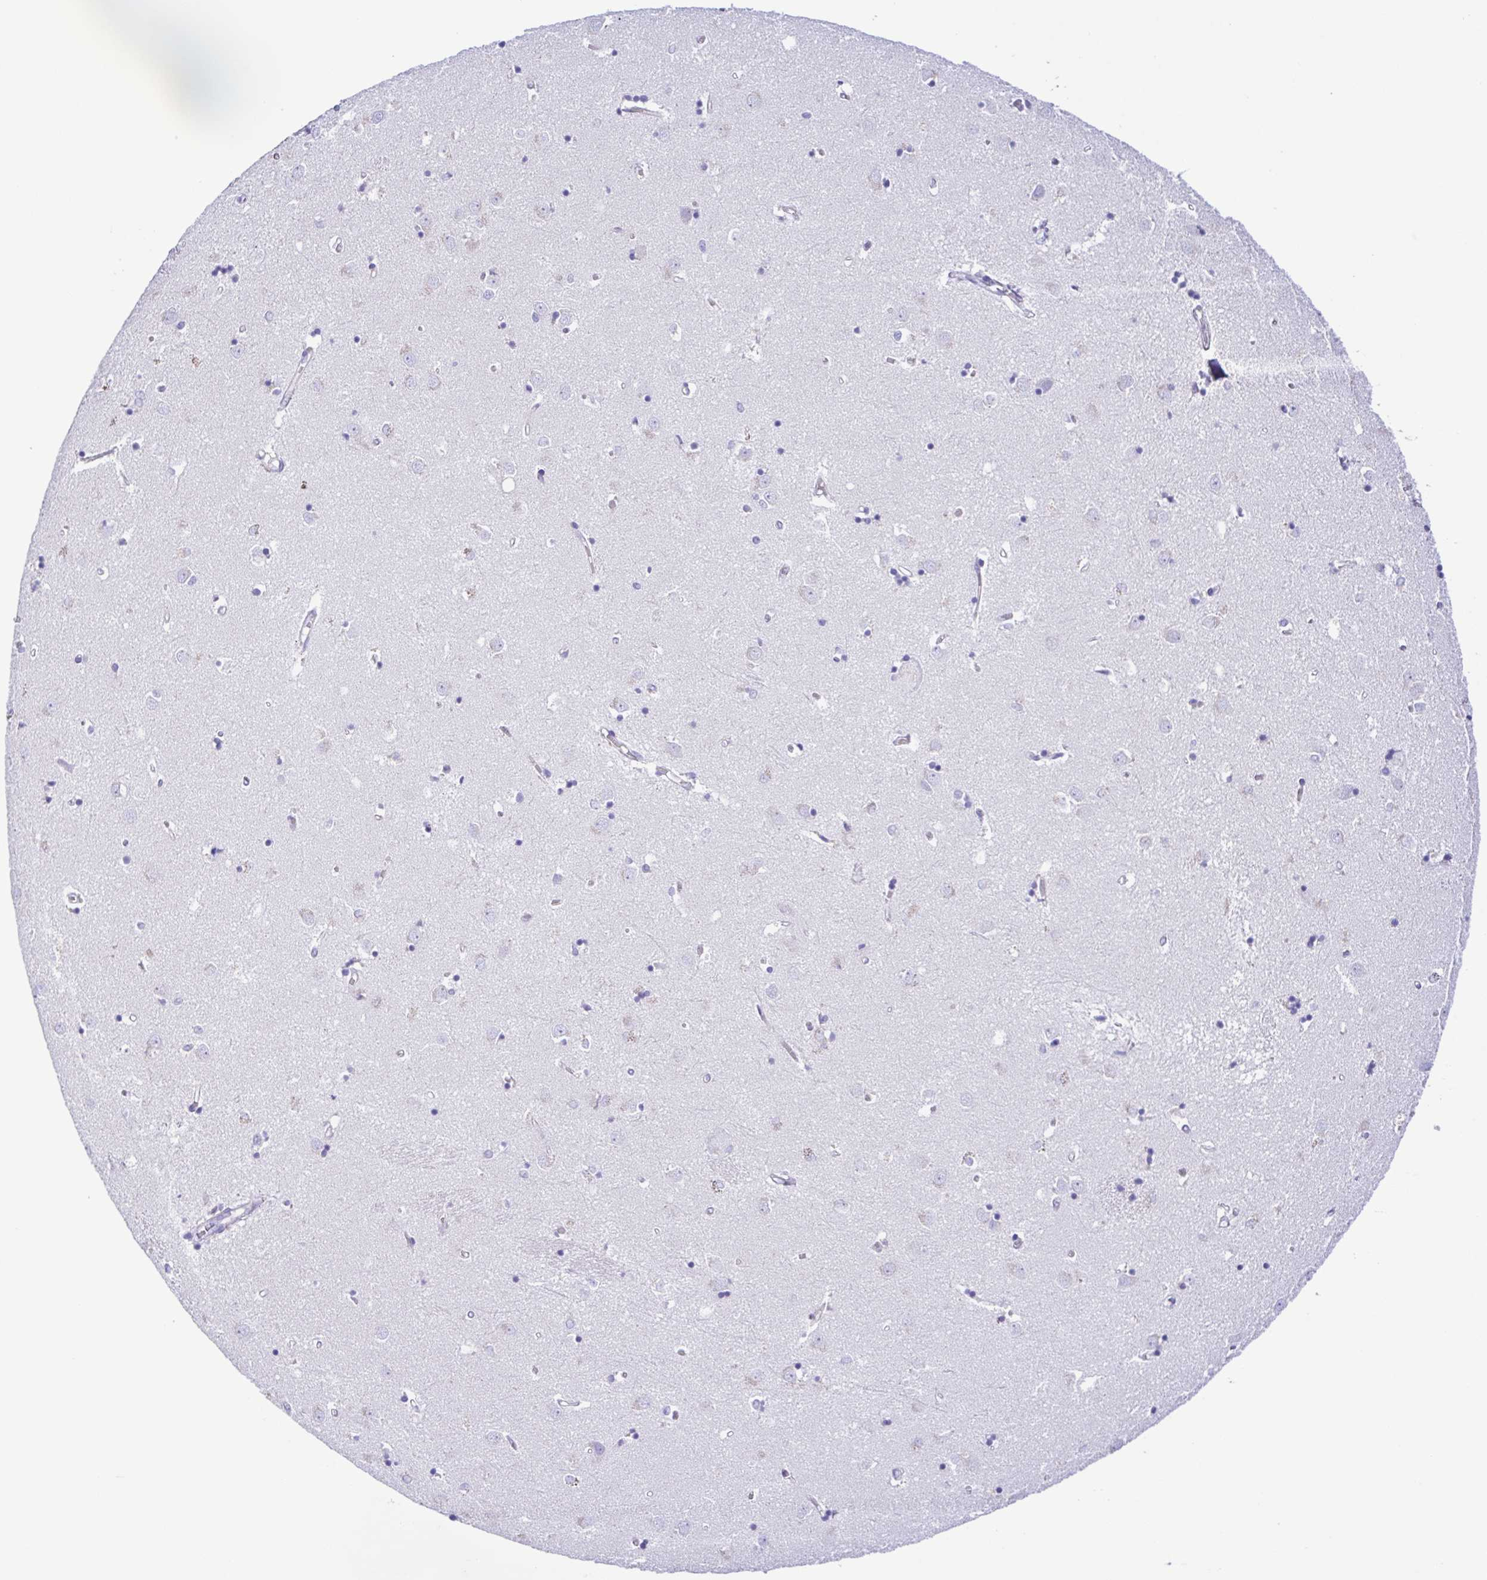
{"staining": {"intensity": "negative", "quantity": "none", "location": "none"}, "tissue": "caudate", "cell_type": "Glial cells", "image_type": "normal", "snomed": [{"axis": "morphology", "description": "Normal tissue, NOS"}, {"axis": "topography", "description": "Lateral ventricle wall"}], "caption": "Immunohistochemistry histopathology image of unremarkable human caudate stained for a protein (brown), which shows no expression in glial cells. (Brightfield microscopy of DAB immunohistochemistry at high magnification).", "gene": "CYP11A1", "patient": {"sex": "male", "age": 54}}